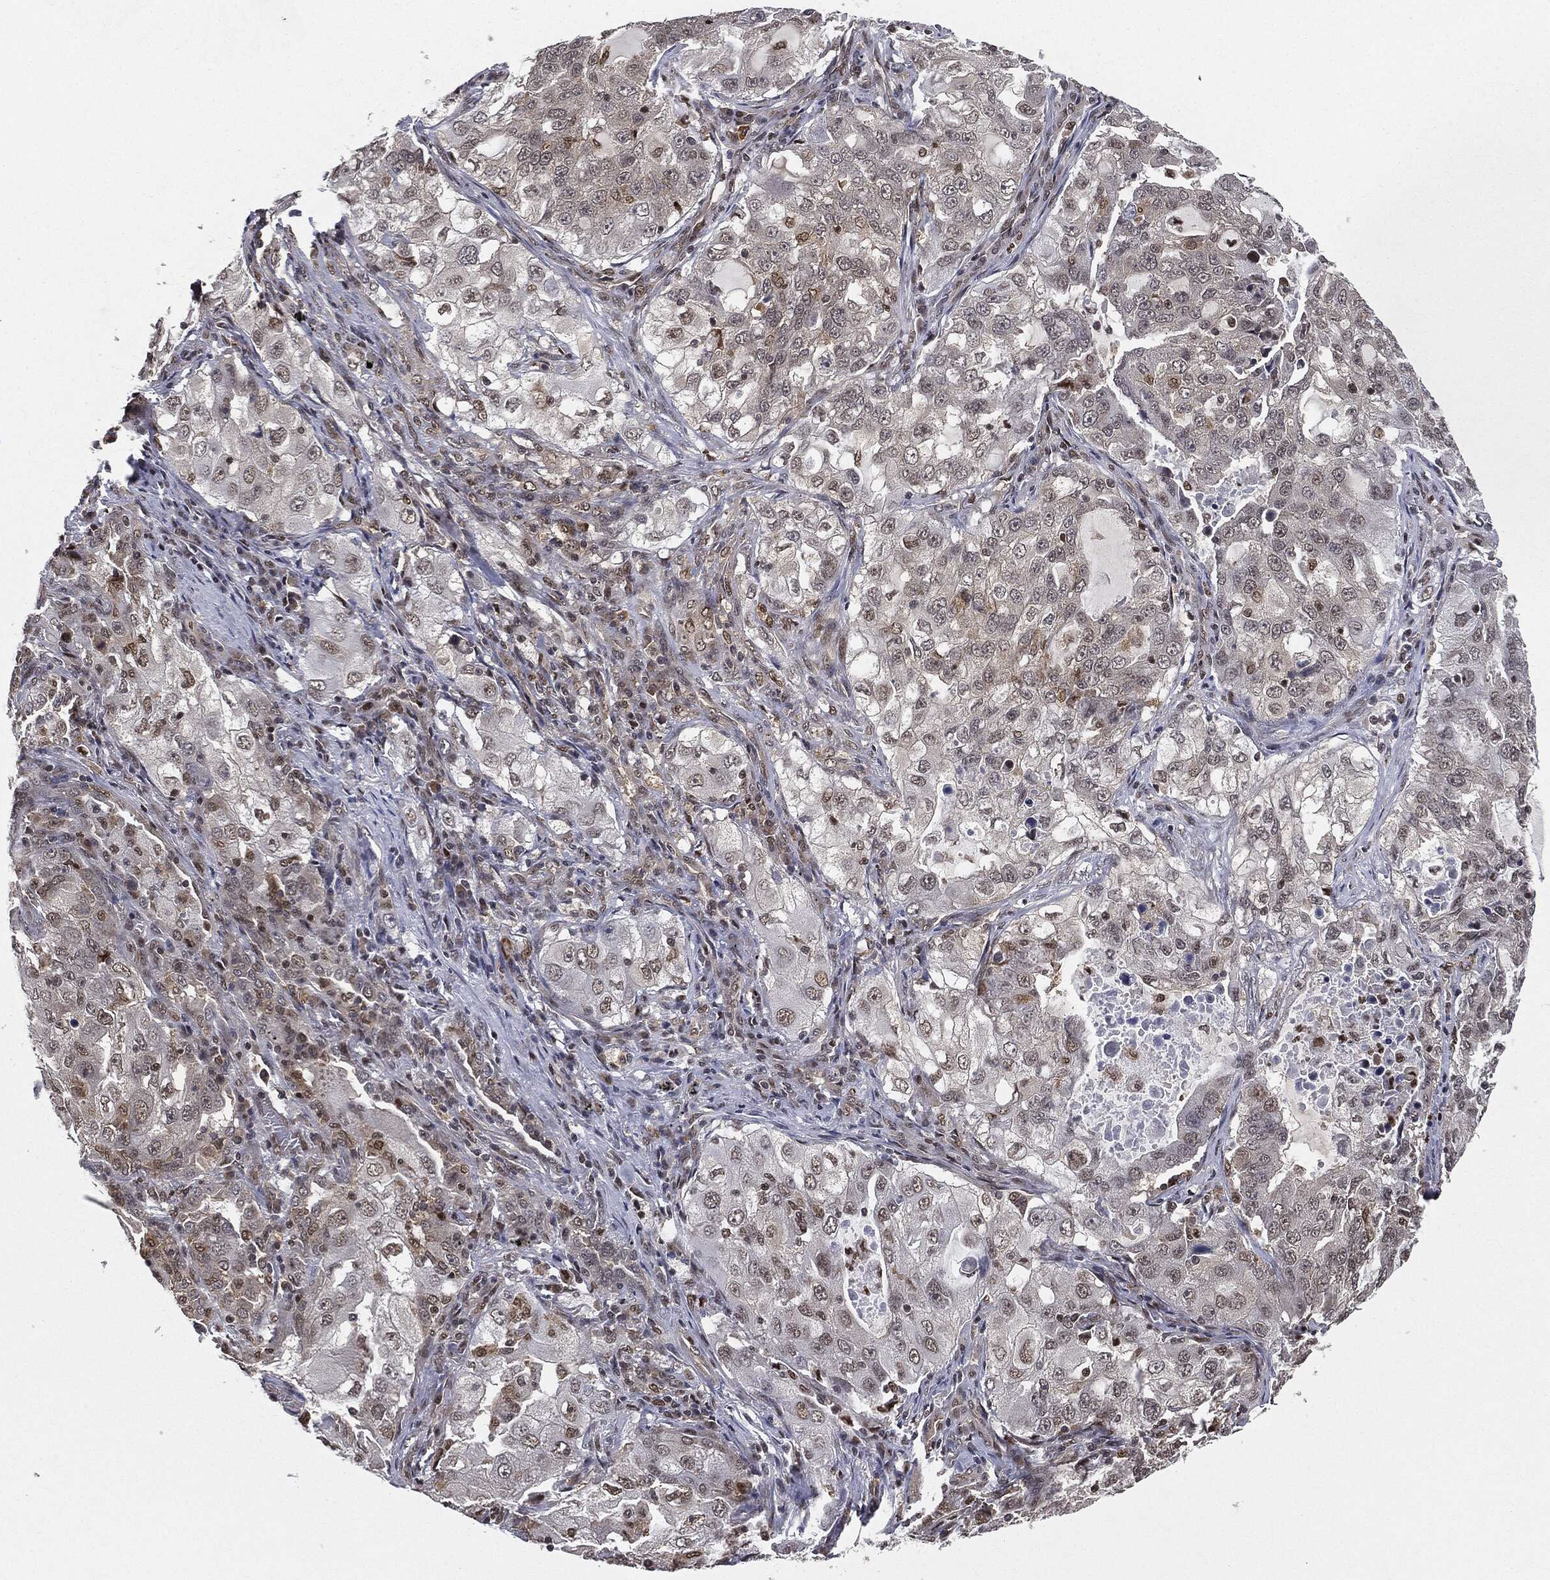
{"staining": {"intensity": "moderate", "quantity": "<25%", "location": "nuclear"}, "tissue": "lung cancer", "cell_type": "Tumor cells", "image_type": "cancer", "snomed": [{"axis": "morphology", "description": "Adenocarcinoma, NOS"}, {"axis": "topography", "description": "Lung"}], "caption": "Immunohistochemistry (DAB (3,3'-diaminobenzidine)) staining of lung cancer (adenocarcinoma) demonstrates moderate nuclear protein positivity in about <25% of tumor cells.", "gene": "TBC1D22A", "patient": {"sex": "female", "age": 61}}